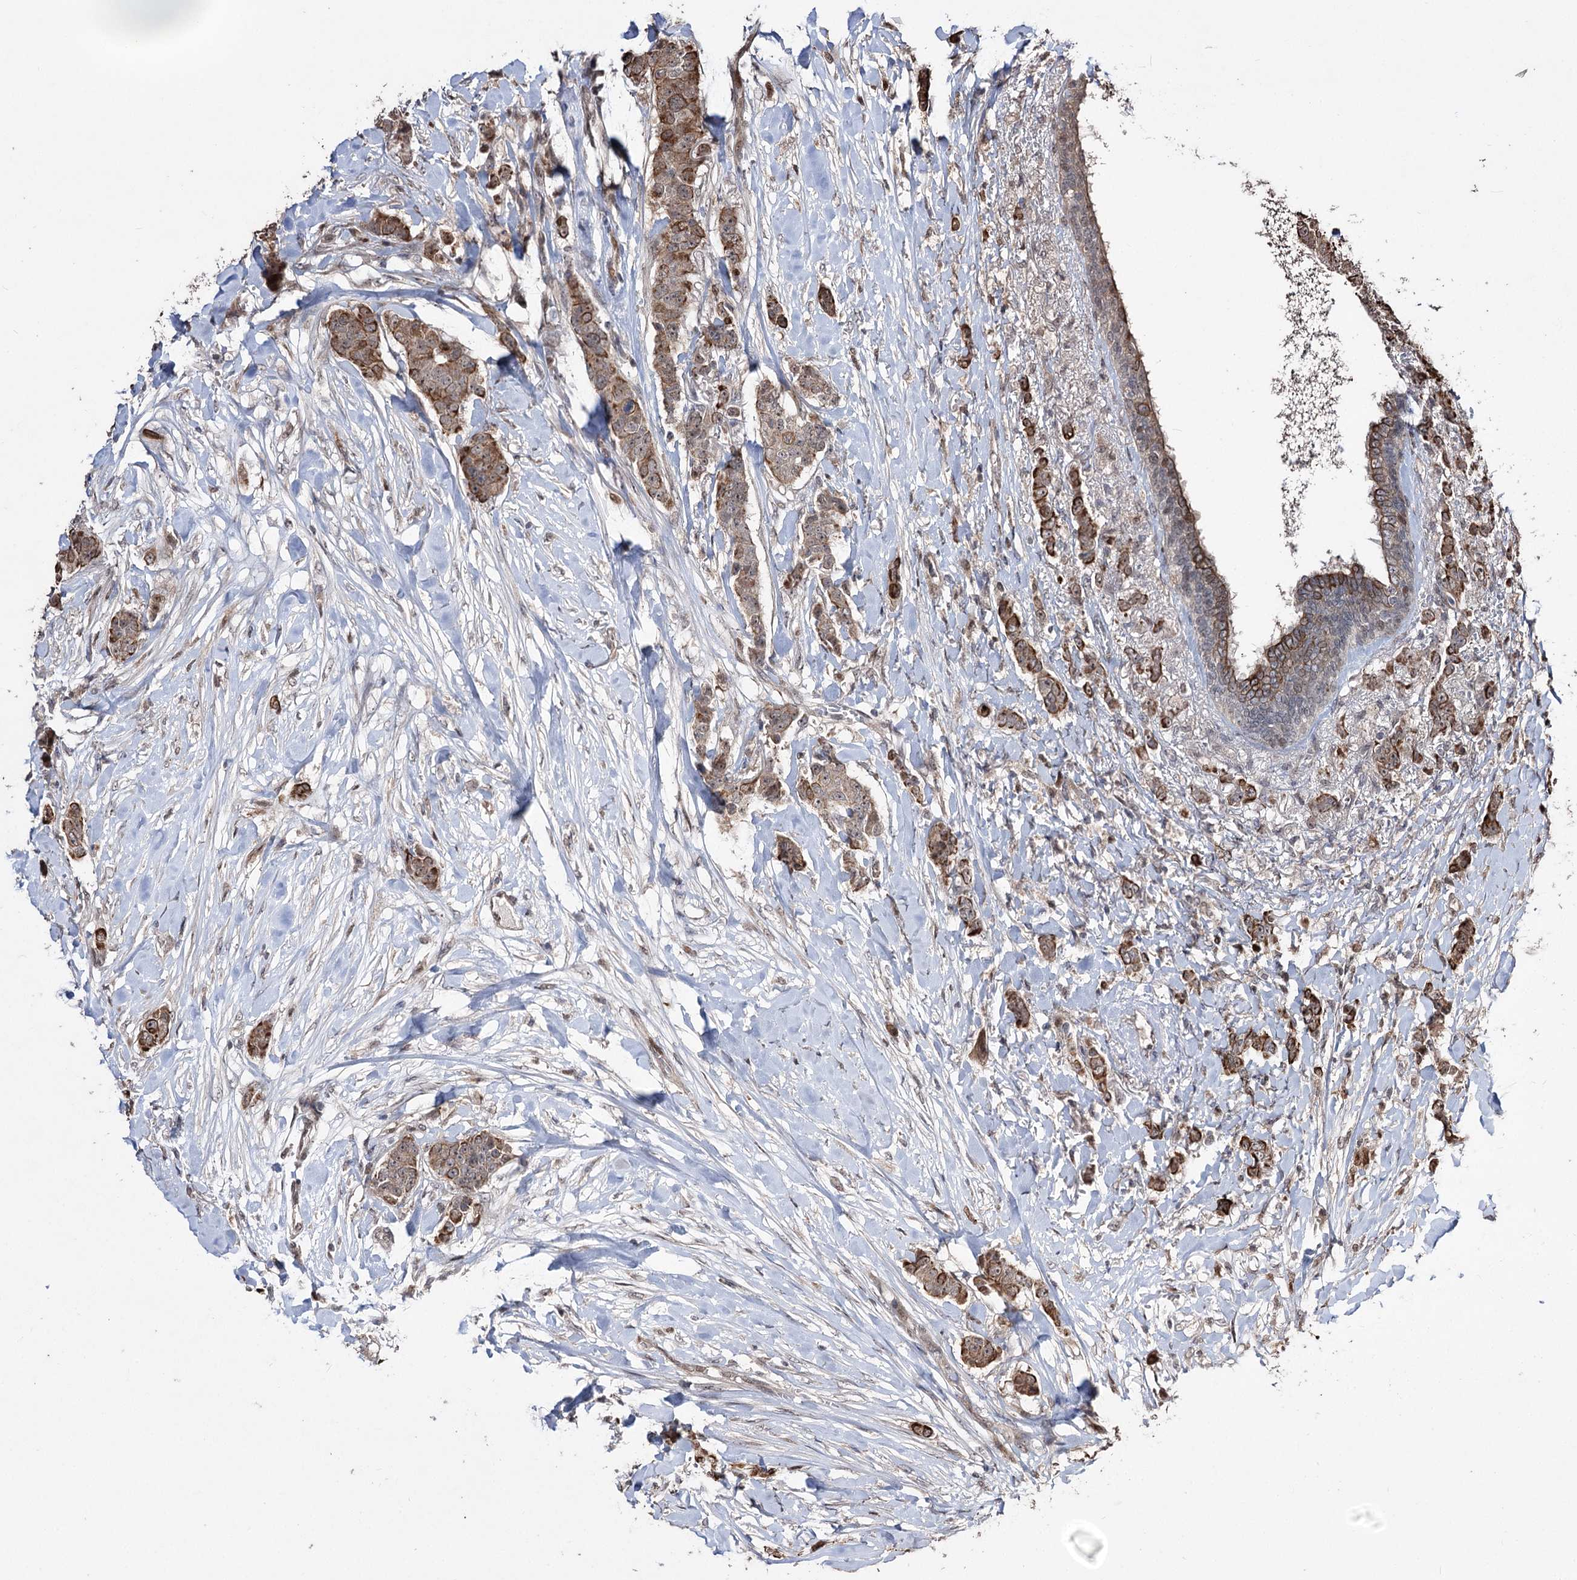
{"staining": {"intensity": "moderate", "quantity": ">75%", "location": "cytoplasmic/membranous"}, "tissue": "breast cancer", "cell_type": "Tumor cells", "image_type": "cancer", "snomed": [{"axis": "morphology", "description": "Duct carcinoma"}, {"axis": "topography", "description": "Breast"}], "caption": "Breast cancer stained with a protein marker reveals moderate staining in tumor cells.", "gene": "CPNE8", "patient": {"sex": "female", "age": 40}}